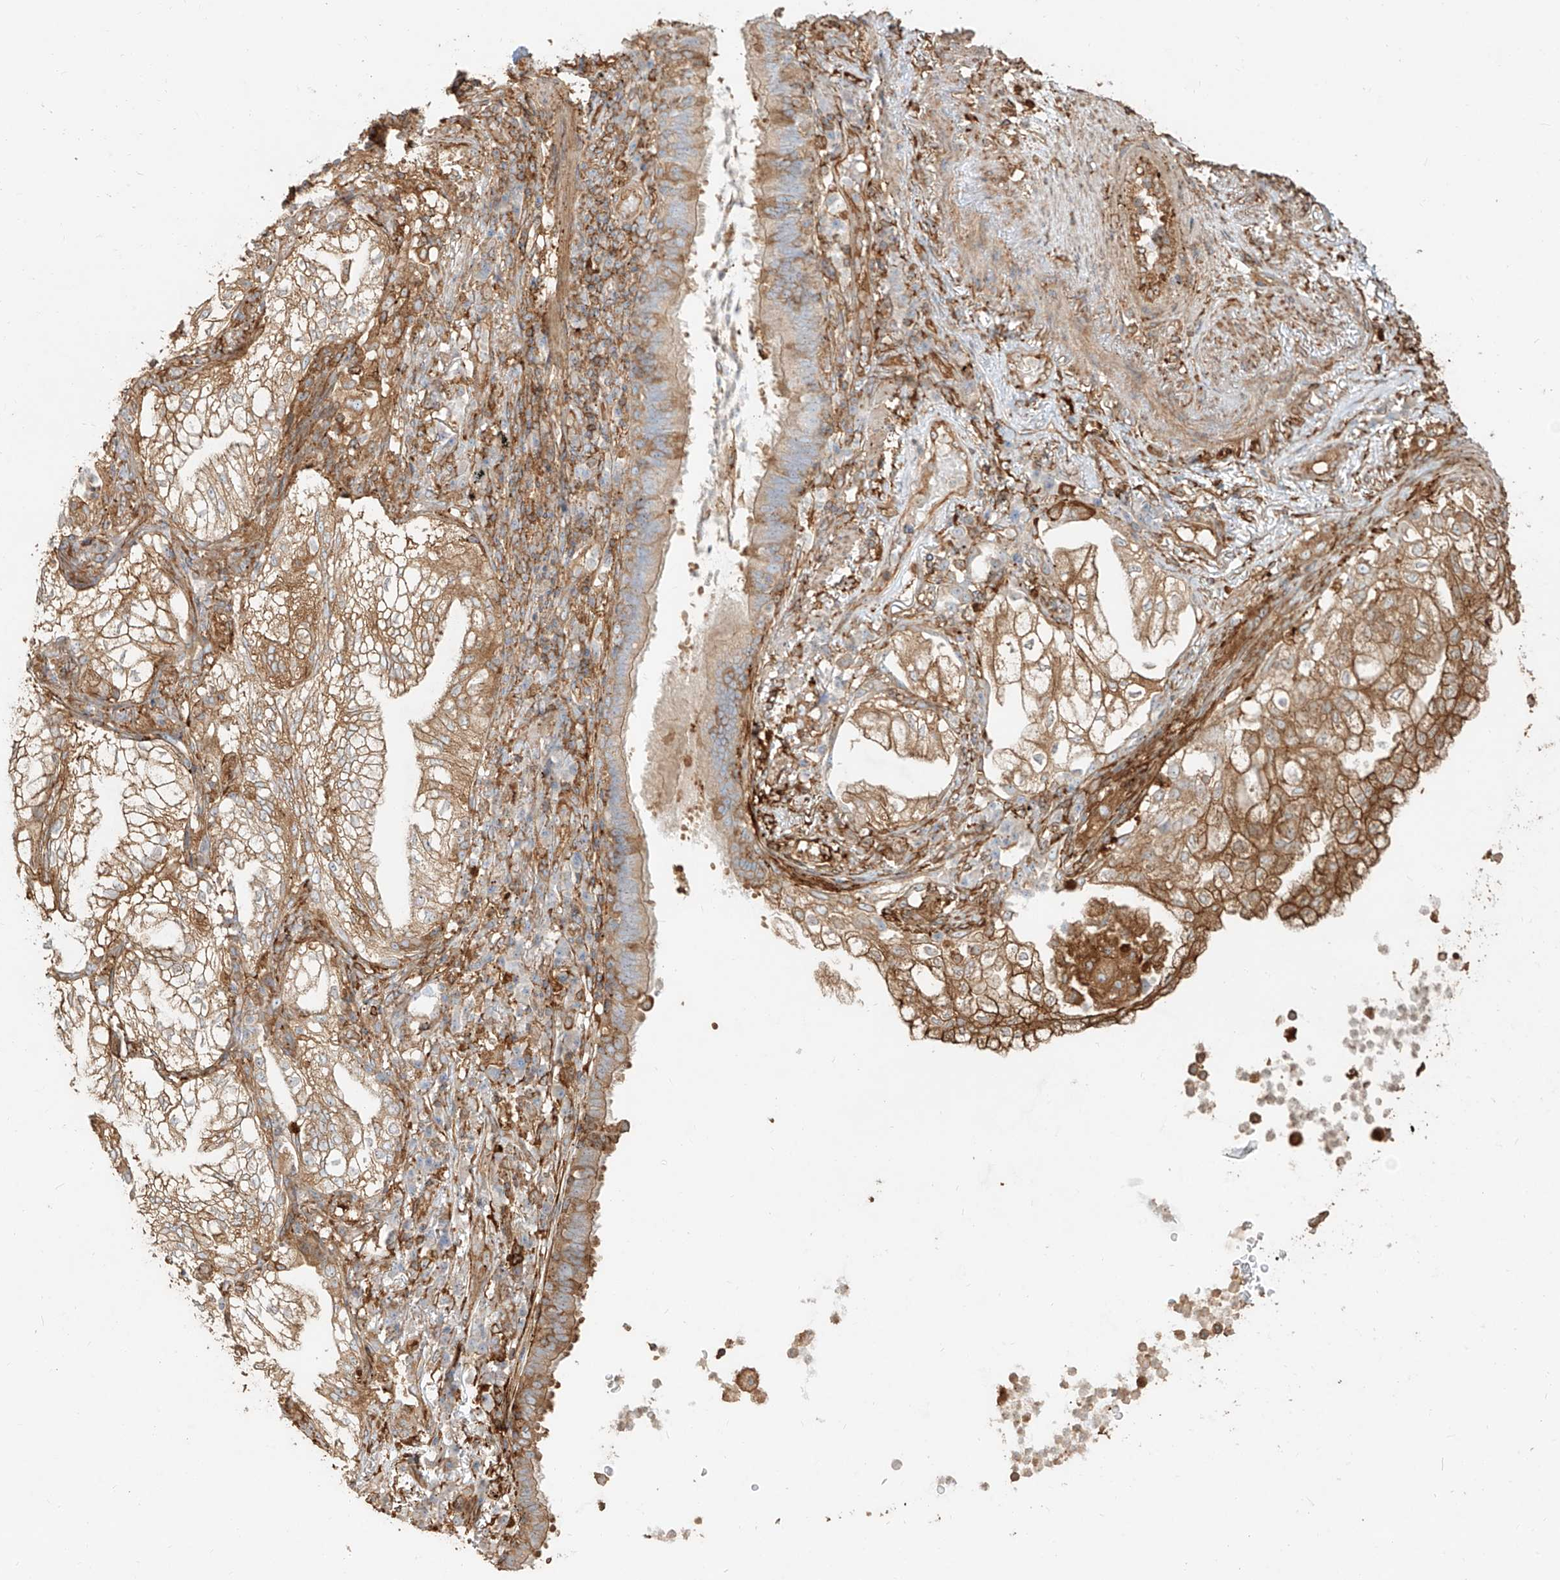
{"staining": {"intensity": "moderate", "quantity": ">75%", "location": "cytoplasmic/membranous"}, "tissue": "lung cancer", "cell_type": "Tumor cells", "image_type": "cancer", "snomed": [{"axis": "morphology", "description": "Adenocarcinoma, NOS"}, {"axis": "topography", "description": "Lung"}], "caption": "Lung cancer tissue demonstrates moderate cytoplasmic/membranous positivity in approximately >75% of tumor cells", "gene": "SNX9", "patient": {"sex": "female", "age": 70}}